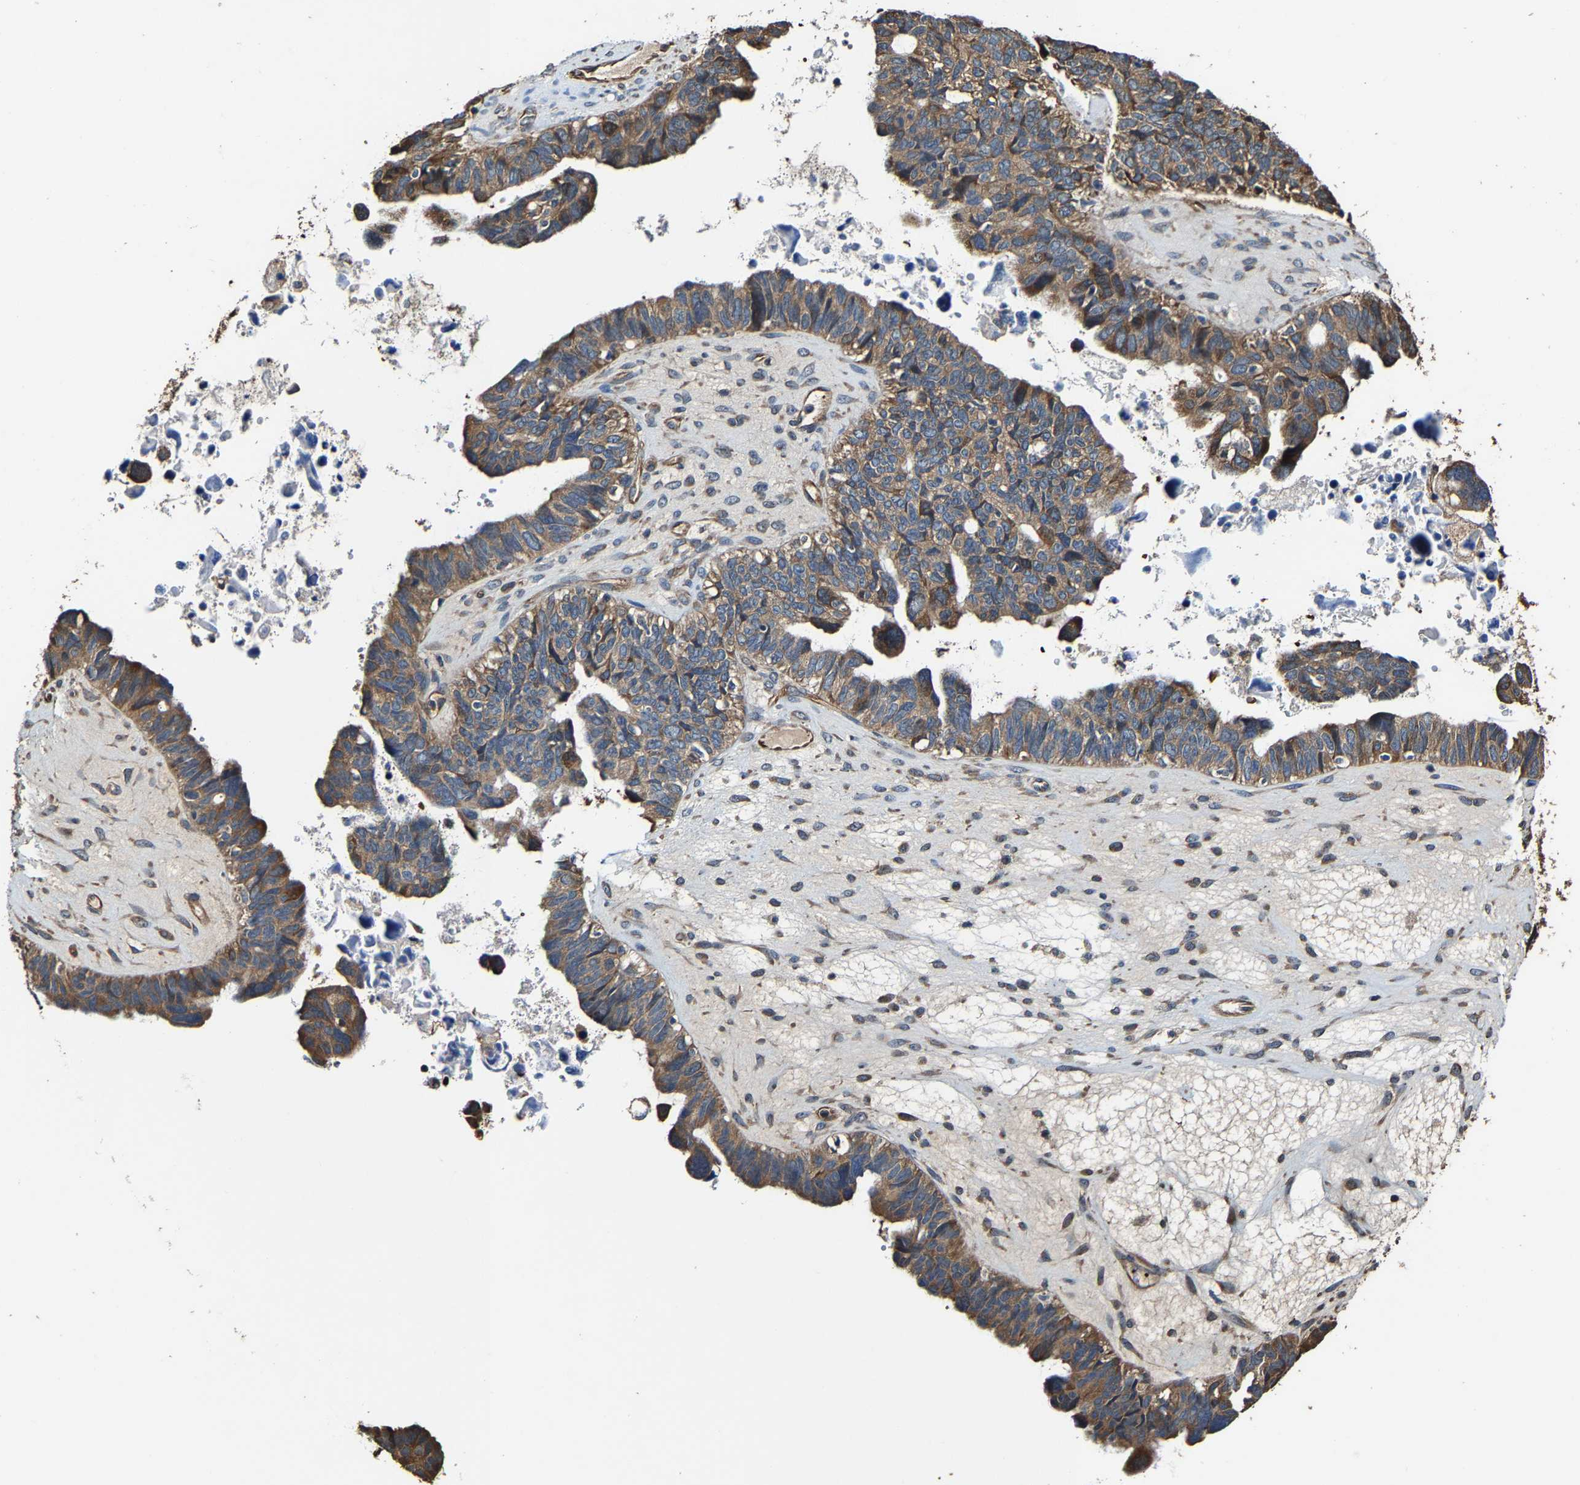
{"staining": {"intensity": "moderate", "quantity": ">75%", "location": "cytoplasmic/membranous"}, "tissue": "ovarian cancer", "cell_type": "Tumor cells", "image_type": "cancer", "snomed": [{"axis": "morphology", "description": "Cystadenocarcinoma, serous, NOS"}, {"axis": "topography", "description": "Ovary"}], "caption": "An immunohistochemistry (IHC) image of tumor tissue is shown. Protein staining in brown shows moderate cytoplasmic/membranous positivity in ovarian cancer within tumor cells.", "gene": "GFRA3", "patient": {"sex": "female", "age": 79}}